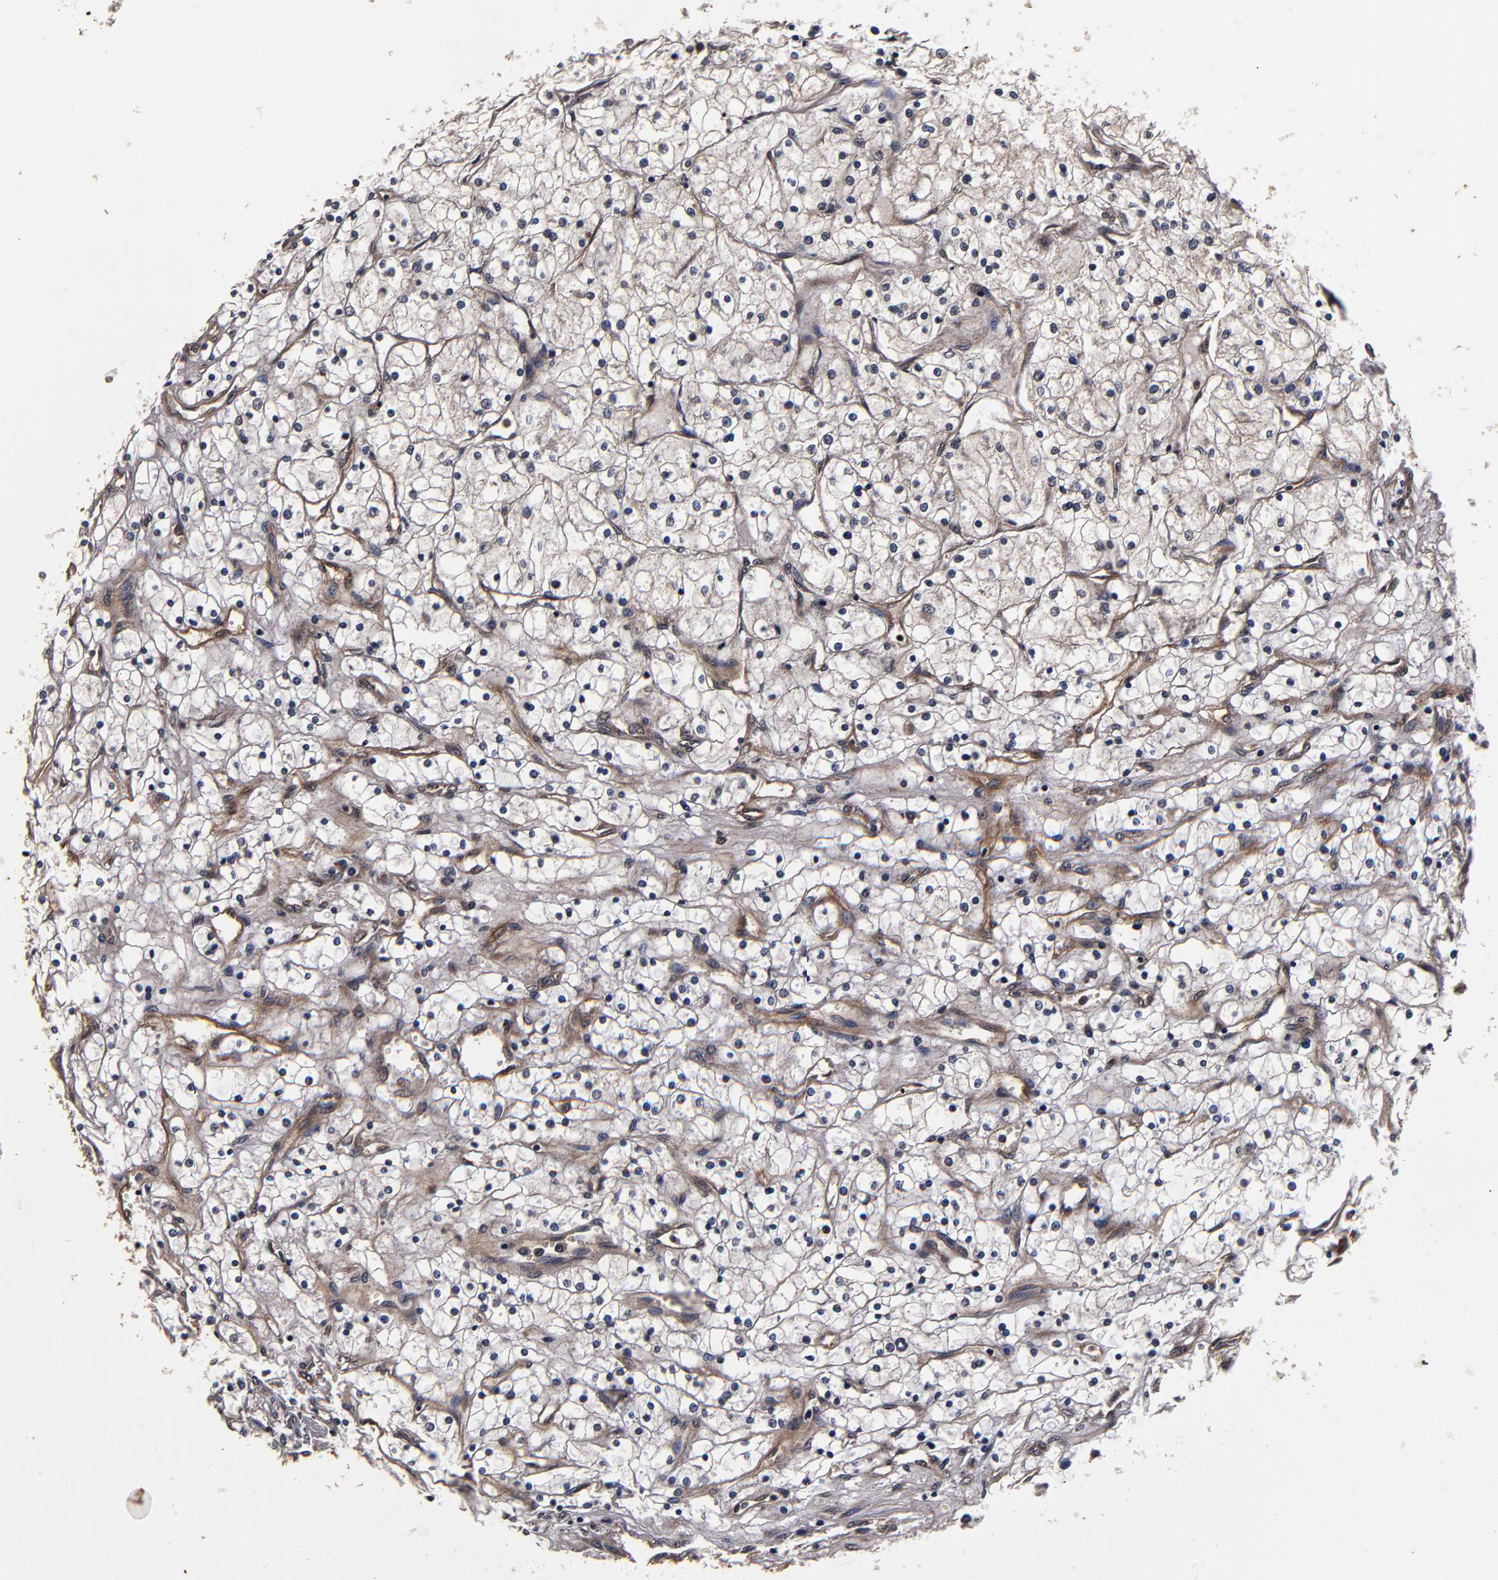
{"staining": {"intensity": "moderate", "quantity": "25%-75%", "location": "cytoplasmic/membranous"}, "tissue": "renal cancer", "cell_type": "Tumor cells", "image_type": "cancer", "snomed": [{"axis": "morphology", "description": "Adenocarcinoma, NOS"}, {"axis": "topography", "description": "Kidney"}], "caption": "Protein staining by immunohistochemistry displays moderate cytoplasmic/membranous staining in about 25%-75% of tumor cells in renal cancer (adenocarcinoma). Immunohistochemistry stains the protein in brown and the nuclei are stained blue.", "gene": "MMP15", "patient": {"sex": "male", "age": 61}}